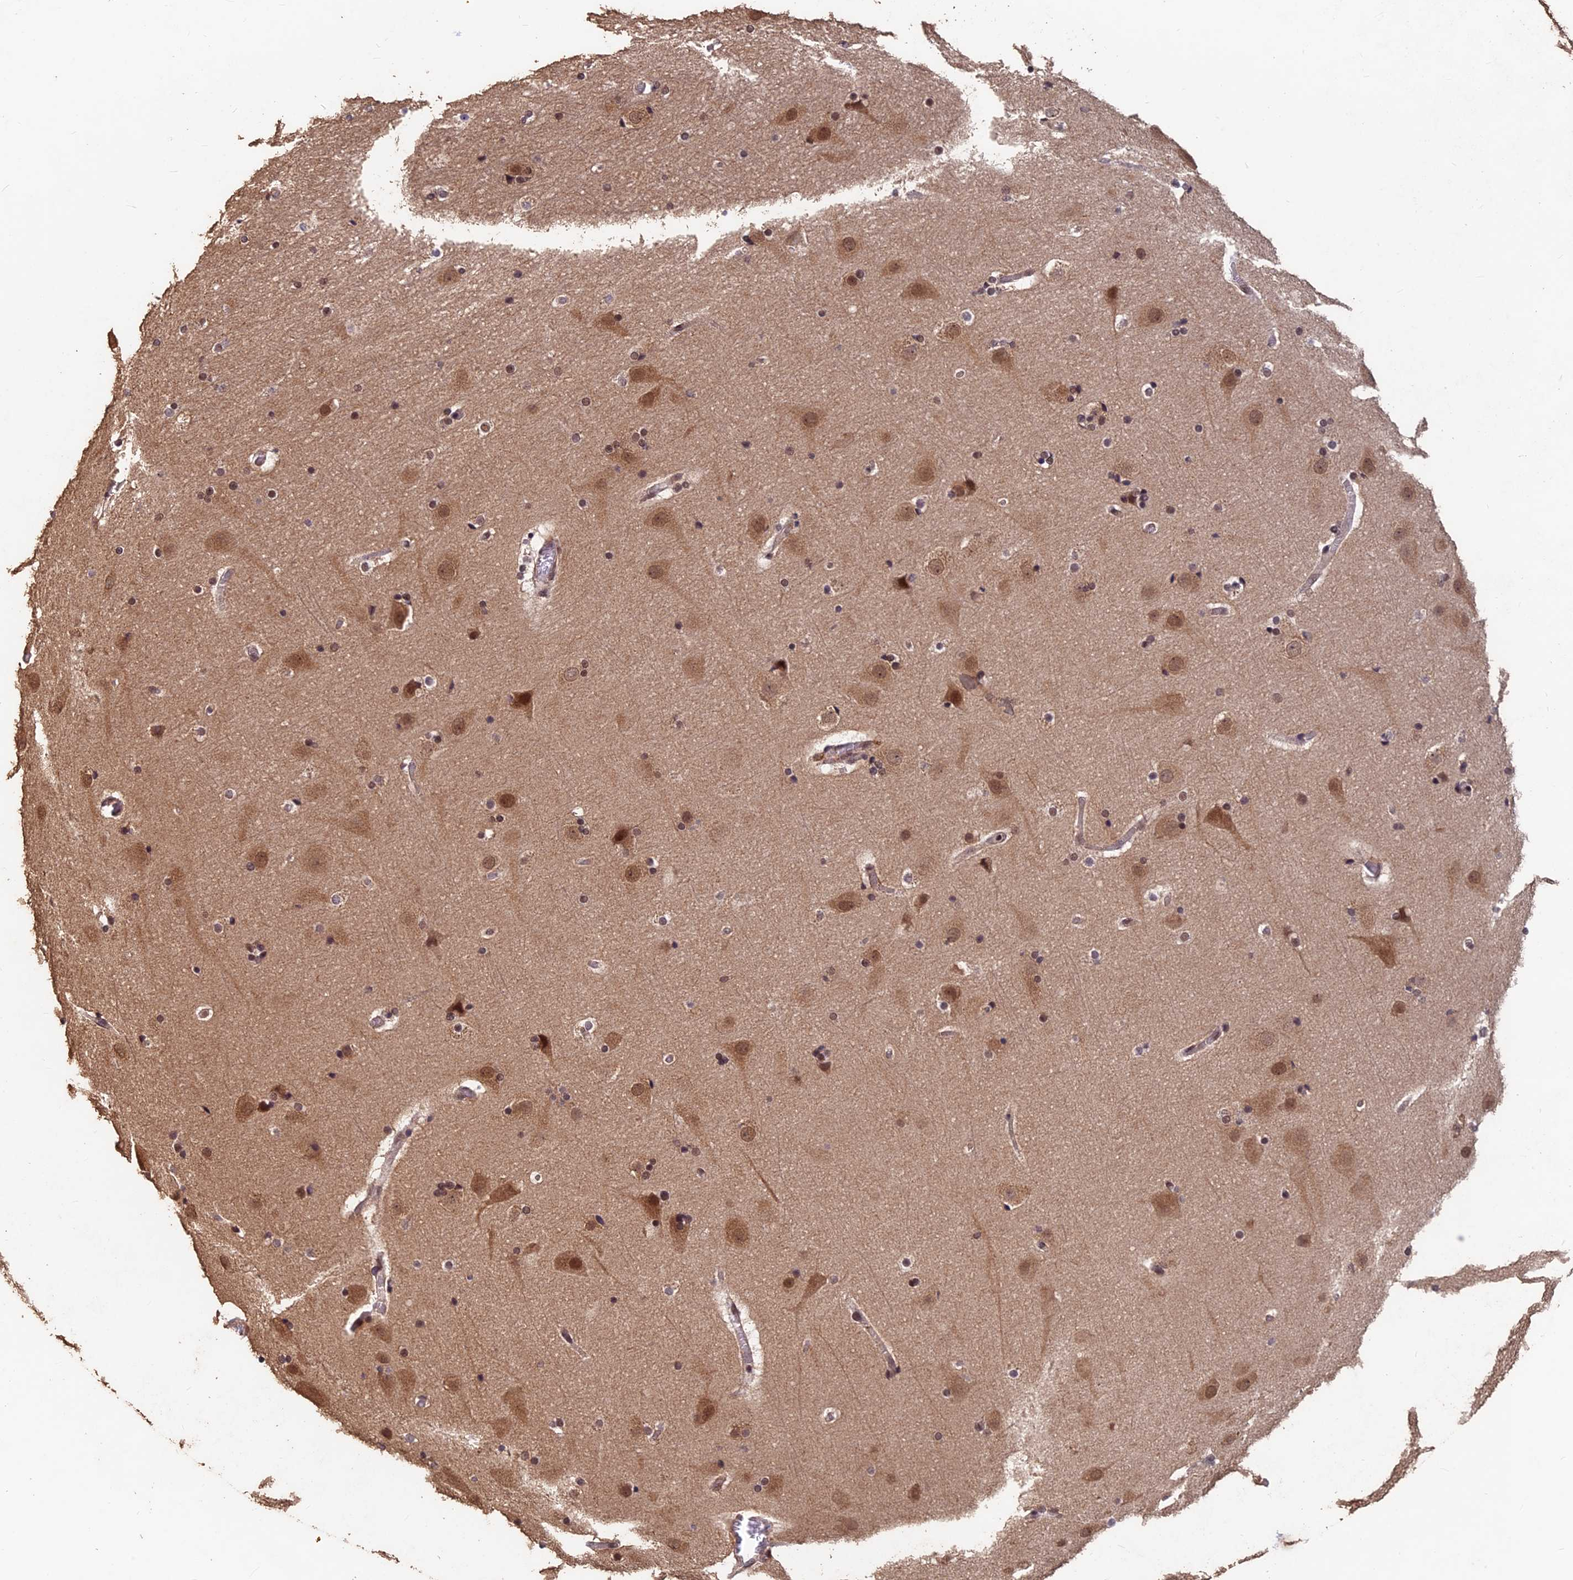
{"staining": {"intensity": "moderate", "quantity": ">75%", "location": "cytoplasmic/membranous,nuclear"}, "tissue": "cerebral cortex", "cell_type": "Endothelial cells", "image_type": "normal", "snomed": [{"axis": "morphology", "description": "Normal tissue, NOS"}, {"axis": "topography", "description": "Cerebral cortex"}], "caption": "Immunohistochemistry image of unremarkable cerebral cortex: cerebral cortex stained using IHC shows medium levels of moderate protein expression localized specifically in the cytoplasmic/membranous,nuclear of endothelial cells, appearing as a cytoplasmic/membranous,nuclear brown color.", "gene": "FAM53C", "patient": {"sex": "male", "age": 57}}